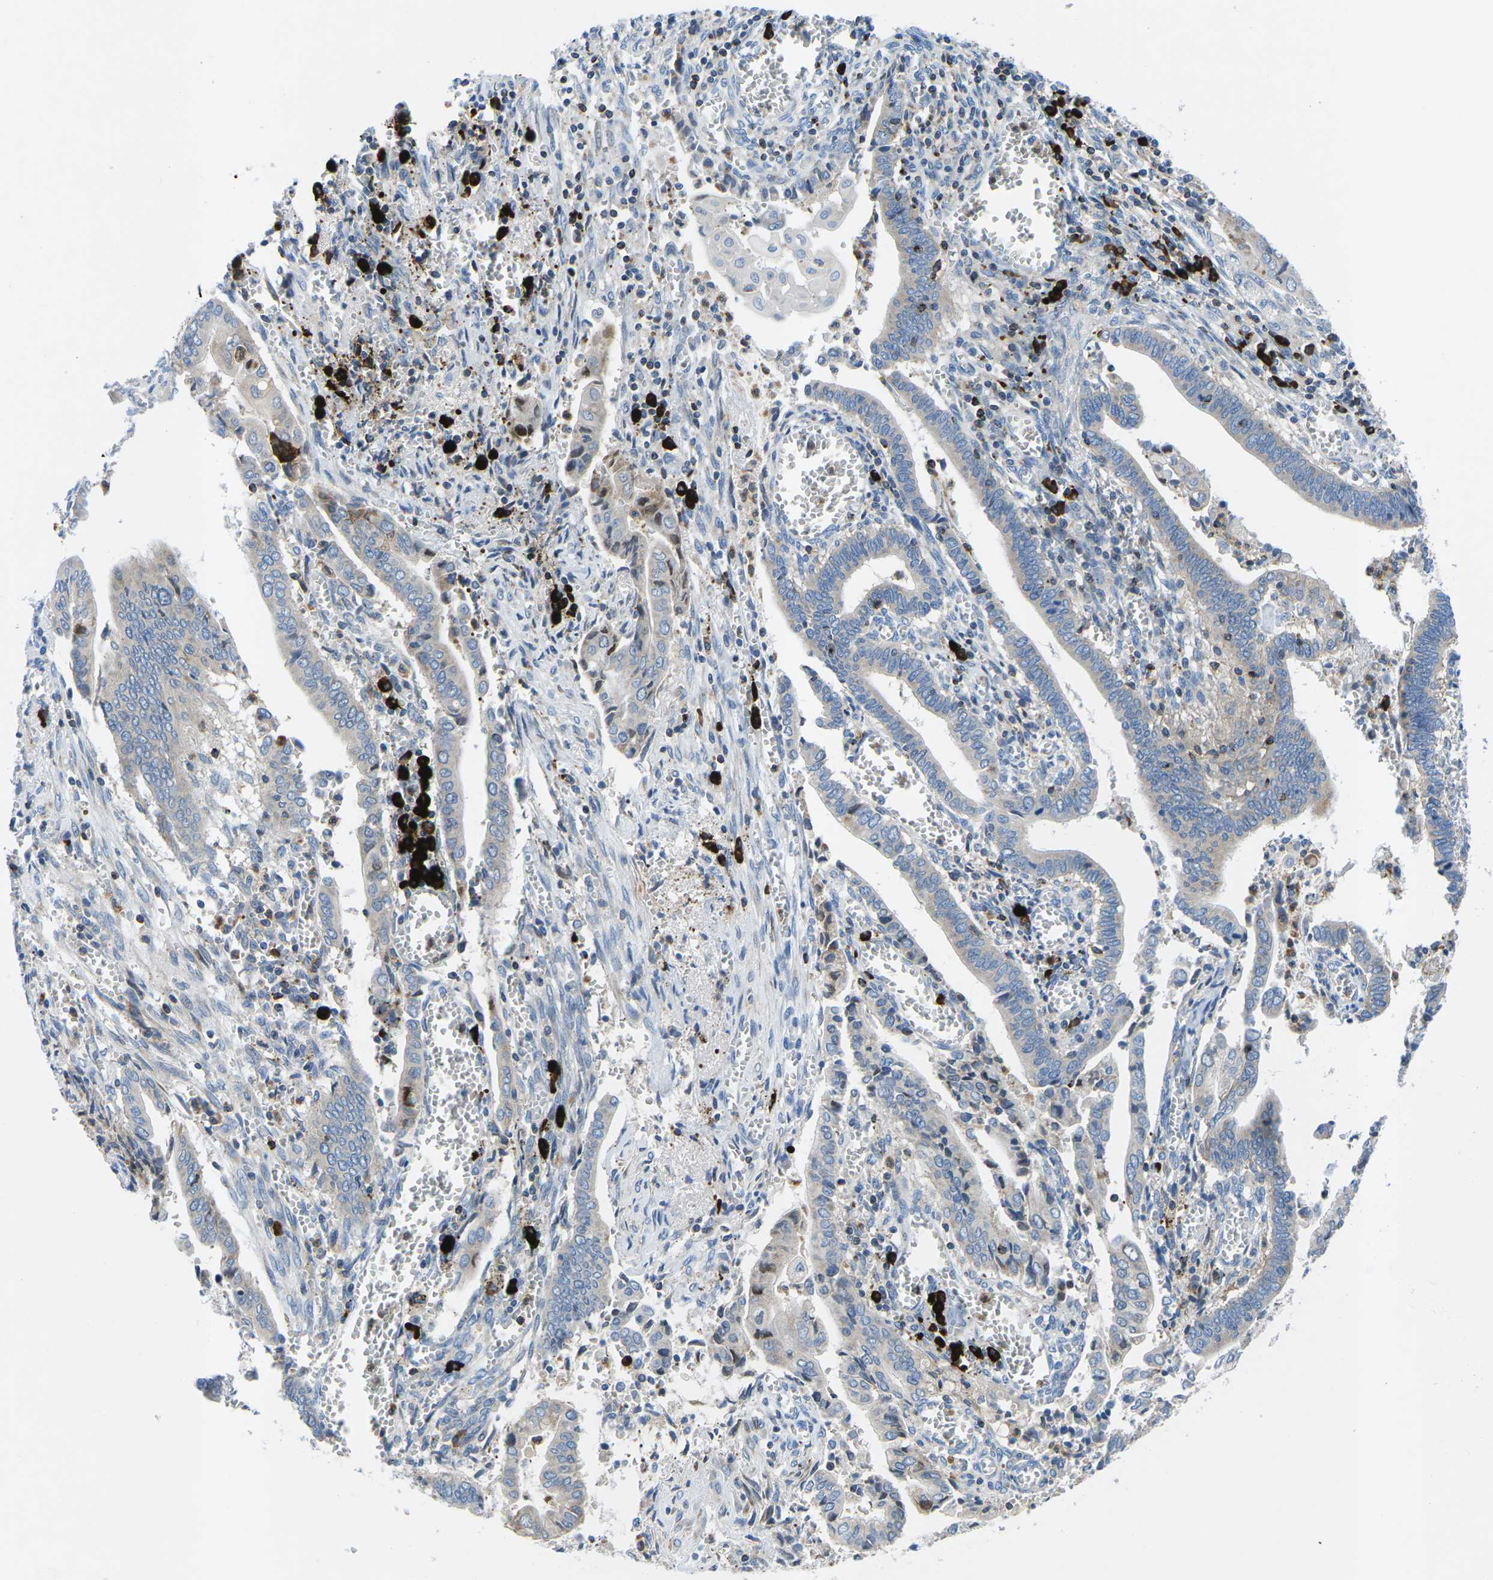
{"staining": {"intensity": "weak", "quantity": "<25%", "location": "cytoplasmic/membranous"}, "tissue": "cervical cancer", "cell_type": "Tumor cells", "image_type": "cancer", "snomed": [{"axis": "morphology", "description": "Adenocarcinoma, NOS"}, {"axis": "topography", "description": "Cervix"}], "caption": "The immunohistochemistry (IHC) micrograph has no significant expression in tumor cells of cervical cancer (adenocarcinoma) tissue.", "gene": "MC4R", "patient": {"sex": "female", "age": 44}}